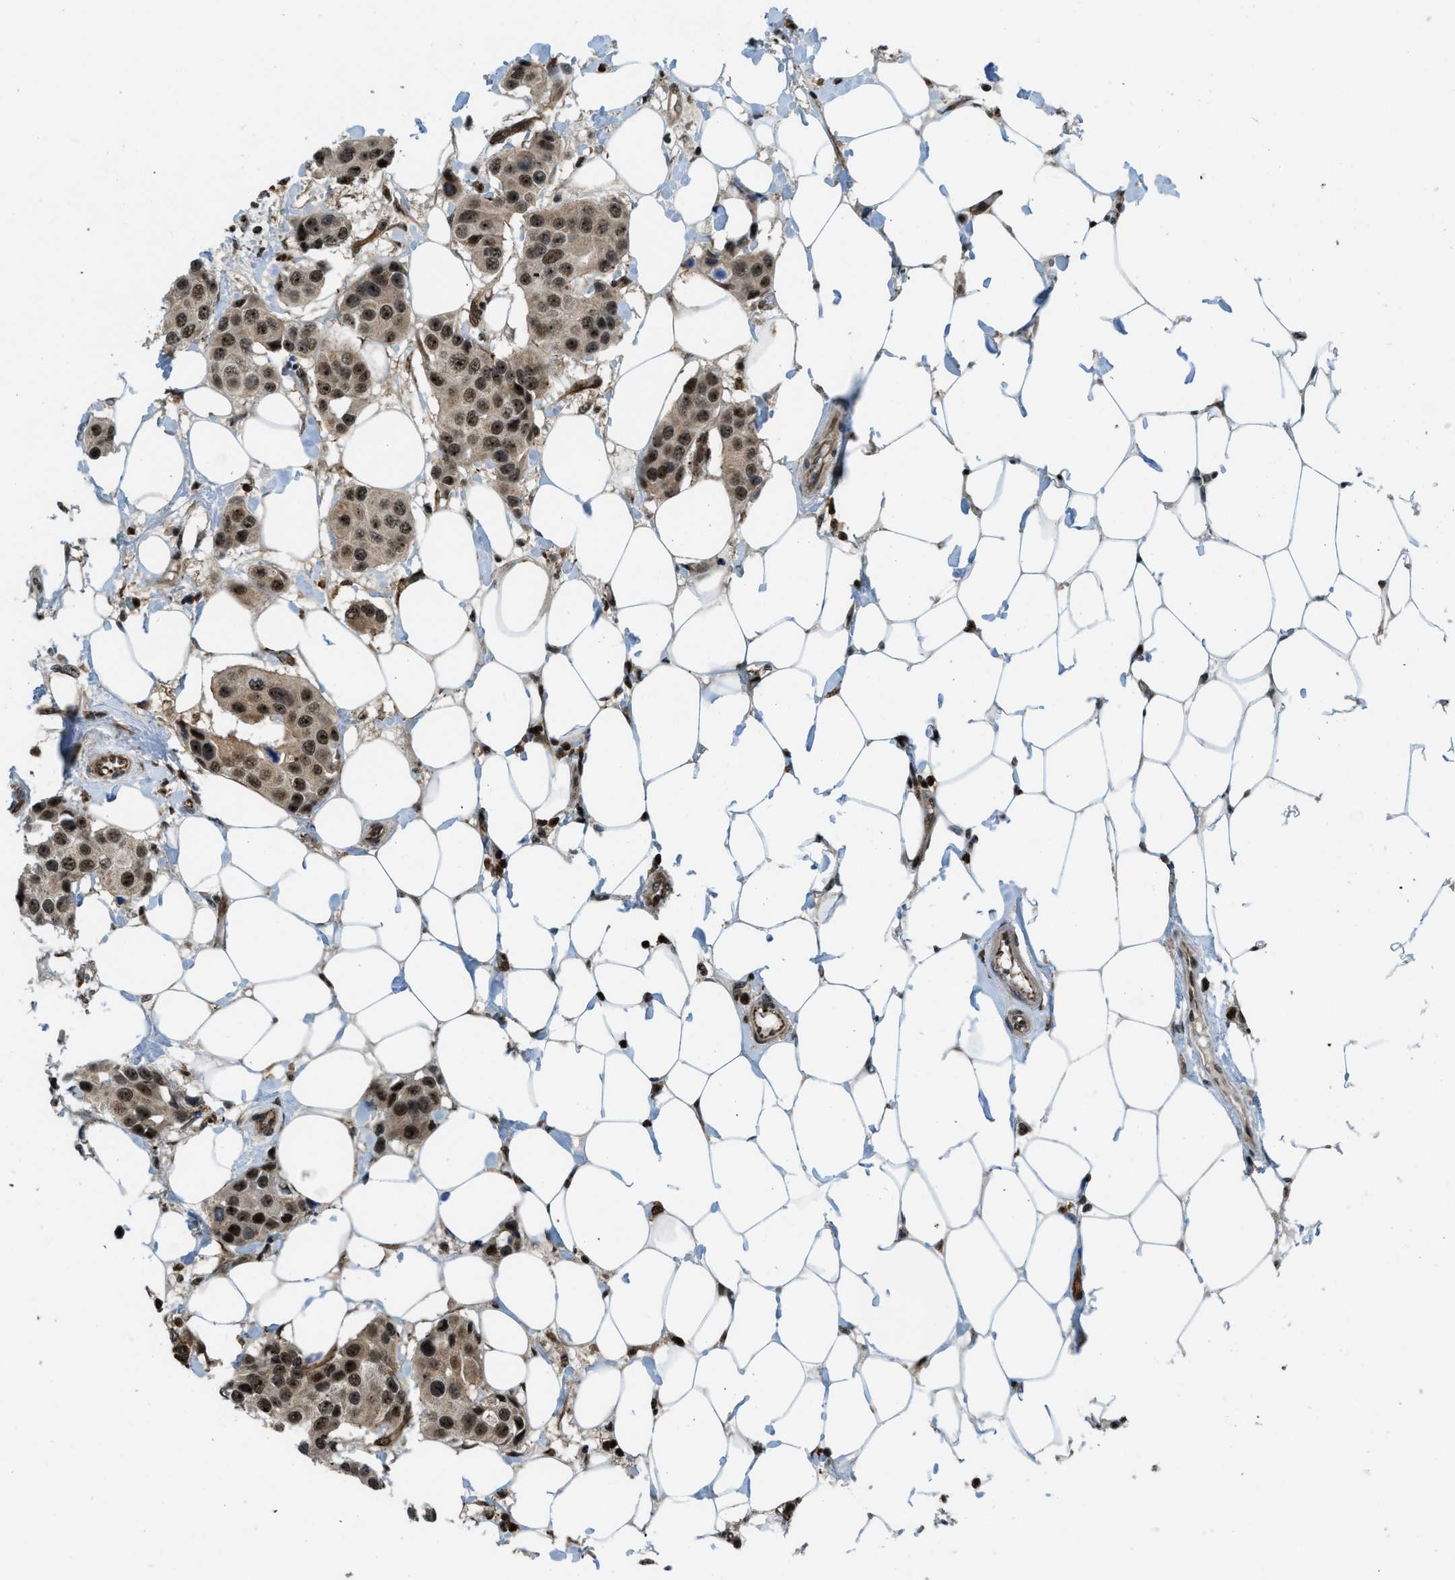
{"staining": {"intensity": "moderate", "quantity": ">75%", "location": "nuclear"}, "tissue": "breast cancer", "cell_type": "Tumor cells", "image_type": "cancer", "snomed": [{"axis": "morphology", "description": "Normal tissue, NOS"}, {"axis": "morphology", "description": "Duct carcinoma"}, {"axis": "topography", "description": "Breast"}], "caption": "There is medium levels of moderate nuclear staining in tumor cells of breast cancer (invasive ductal carcinoma), as demonstrated by immunohistochemical staining (brown color).", "gene": "E2F1", "patient": {"sex": "female", "age": 39}}